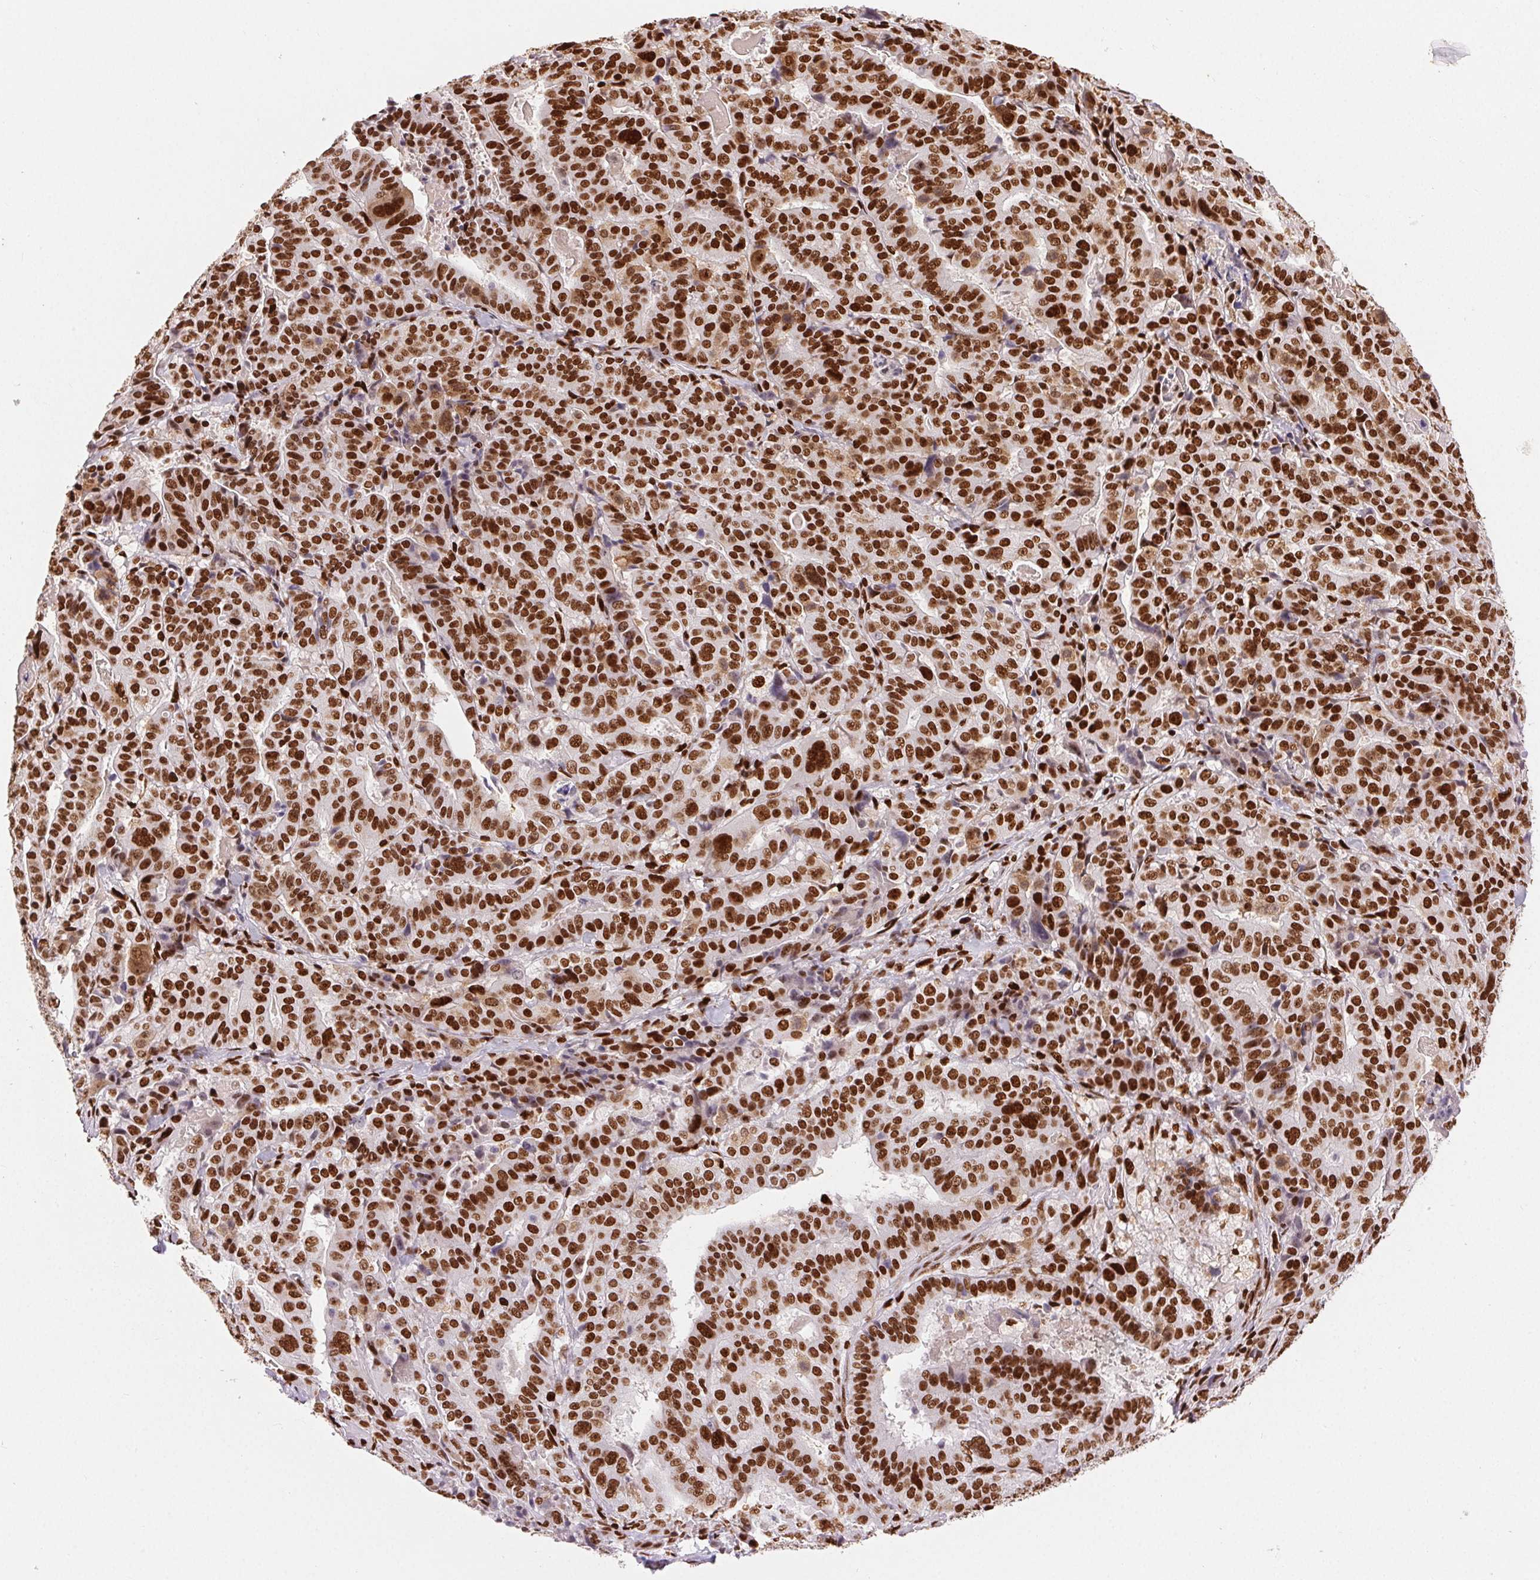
{"staining": {"intensity": "strong", "quantity": ">75%", "location": "nuclear"}, "tissue": "stomach cancer", "cell_type": "Tumor cells", "image_type": "cancer", "snomed": [{"axis": "morphology", "description": "Adenocarcinoma, NOS"}, {"axis": "topography", "description": "Stomach"}], "caption": "Stomach cancer (adenocarcinoma) stained for a protein displays strong nuclear positivity in tumor cells.", "gene": "ZNF80", "patient": {"sex": "male", "age": 48}}